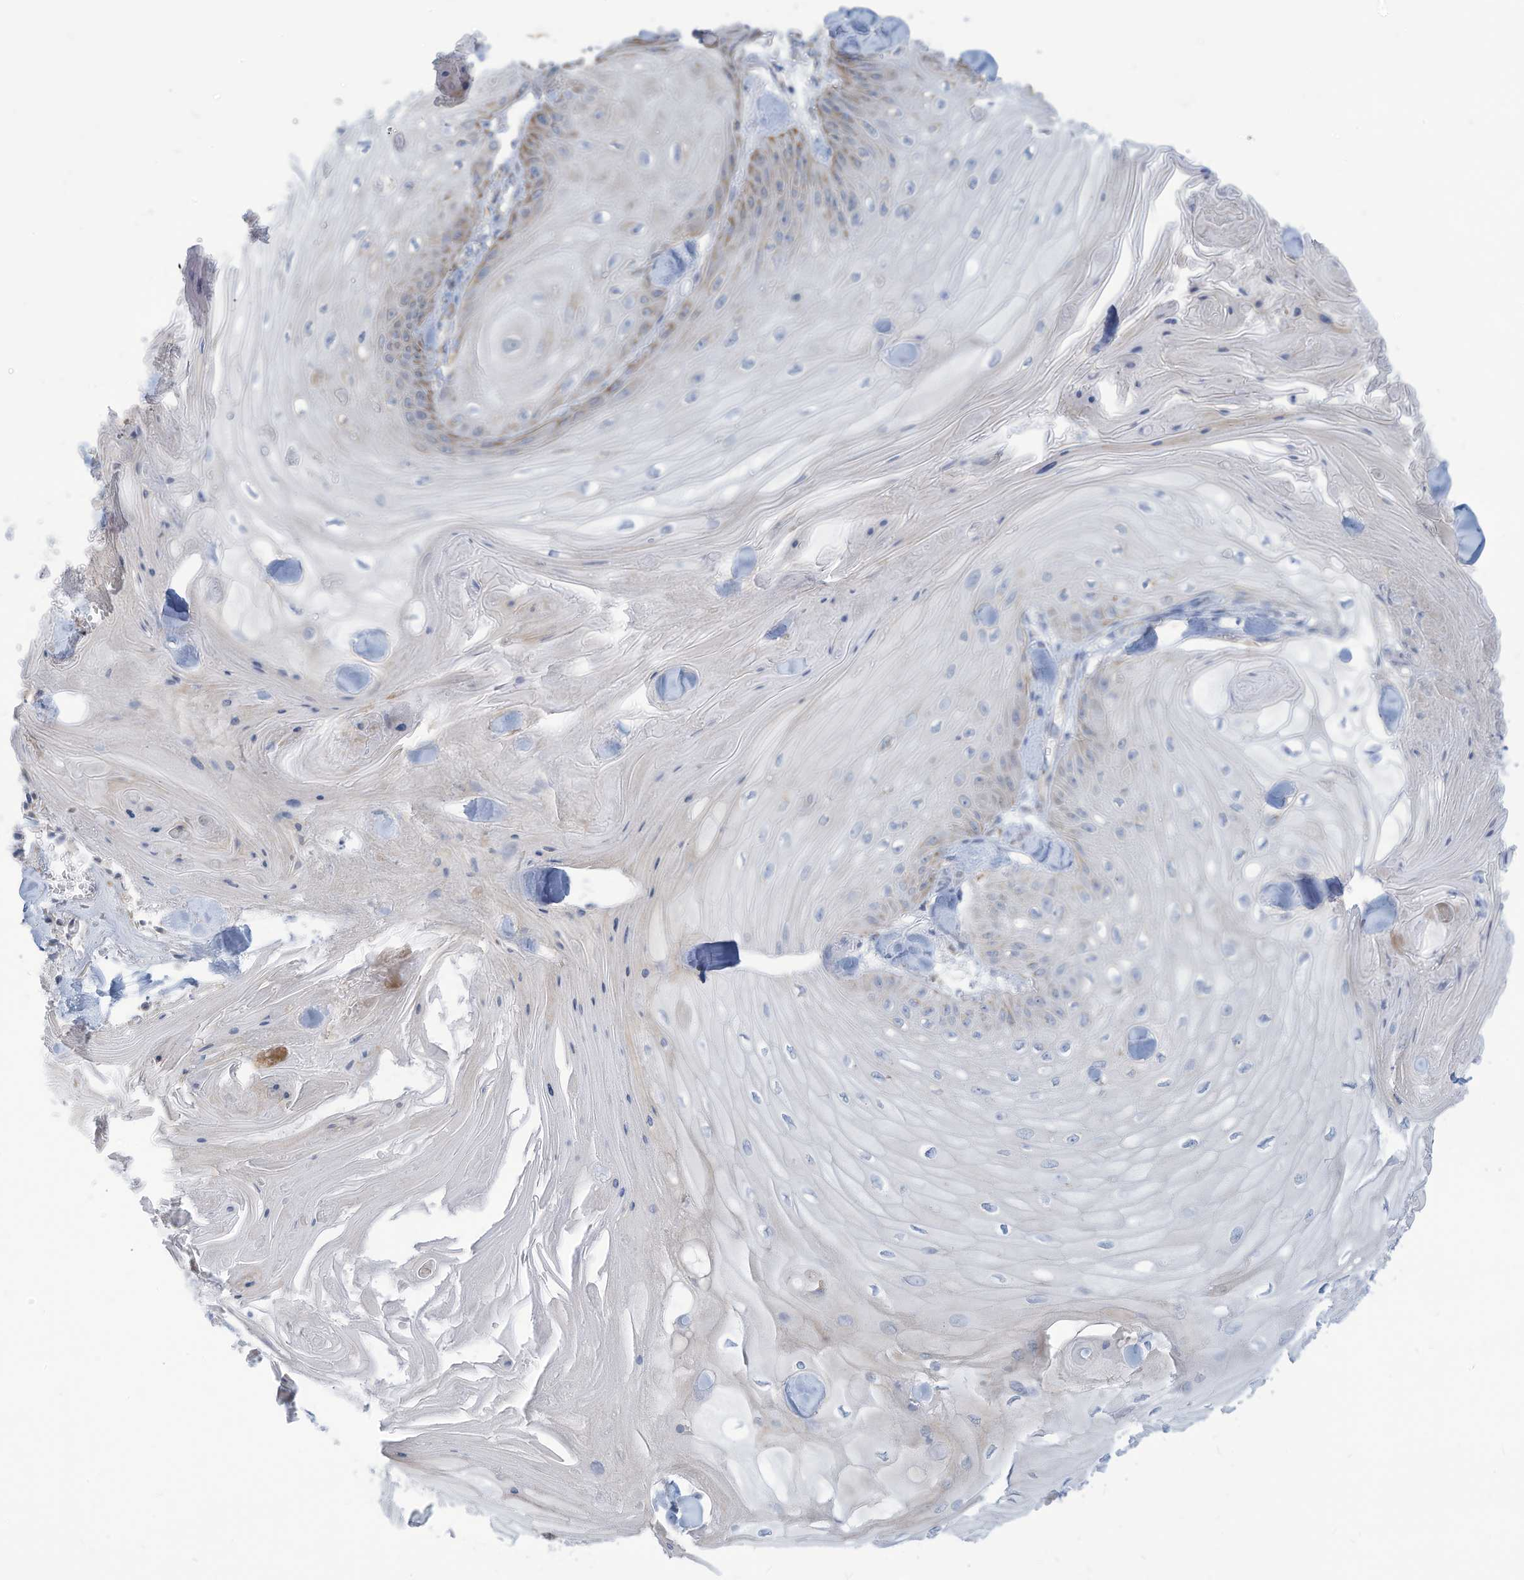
{"staining": {"intensity": "moderate", "quantity": "<25%", "location": "cytoplasmic/membranous"}, "tissue": "skin cancer", "cell_type": "Tumor cells", "image_type": "cancer", "snomed": [{"axis": "morphology", "description": "Squamous cell carcinoma, NOS"}, {"axis": "topography", "description": "Skin"}], "caption": "Moderate cytoplasmic/membranous expression for a protein is present in approximately <25% of tumor cells of squamous cell carcinoma (skin) using immunohistochemistry (IHC).", "gene": "NLN", "patient": {"sex": "male", "age": 74}}